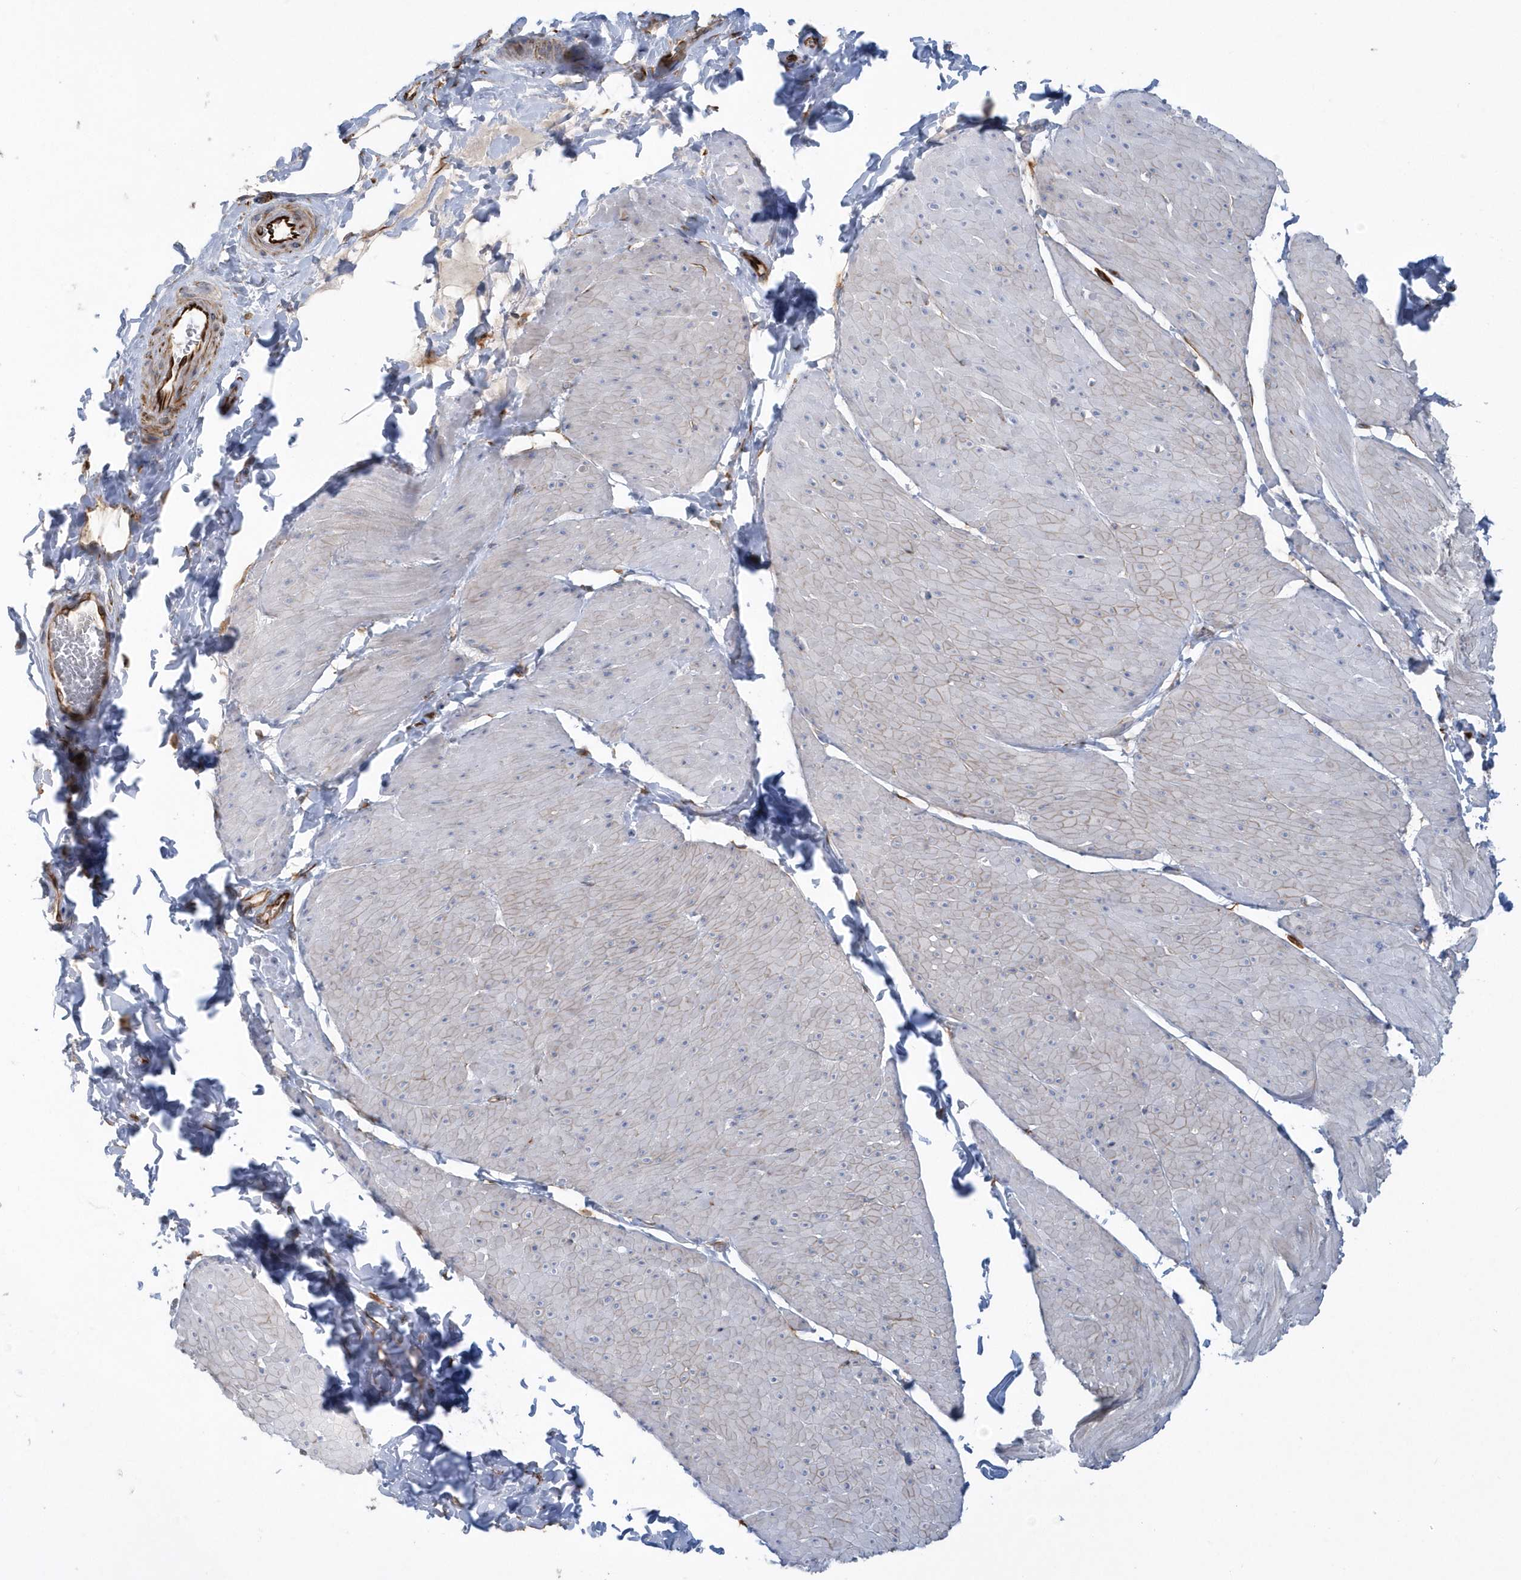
{"staining": {"intensity": "negative", "quantity": "none", "location": "none"}, "tissue": "smooth muscle", "cell_type": "Smooth muscle cells", "image_type": "normal", "snomed": [{"axis": "morphology", "description": "Urothelial carcinoma, High grade"}, {"axis": "topography", "description": "Urinary bladder"}], "caption": "High magnification brightfield microscopy of normal smooth muscle stained with DAB (brown) and counterstained with hematoxylin (blue): smooth muscle cells show no significant staining.", "gene": "RAB17", "patient": {"sex": "male", "age": 46}}